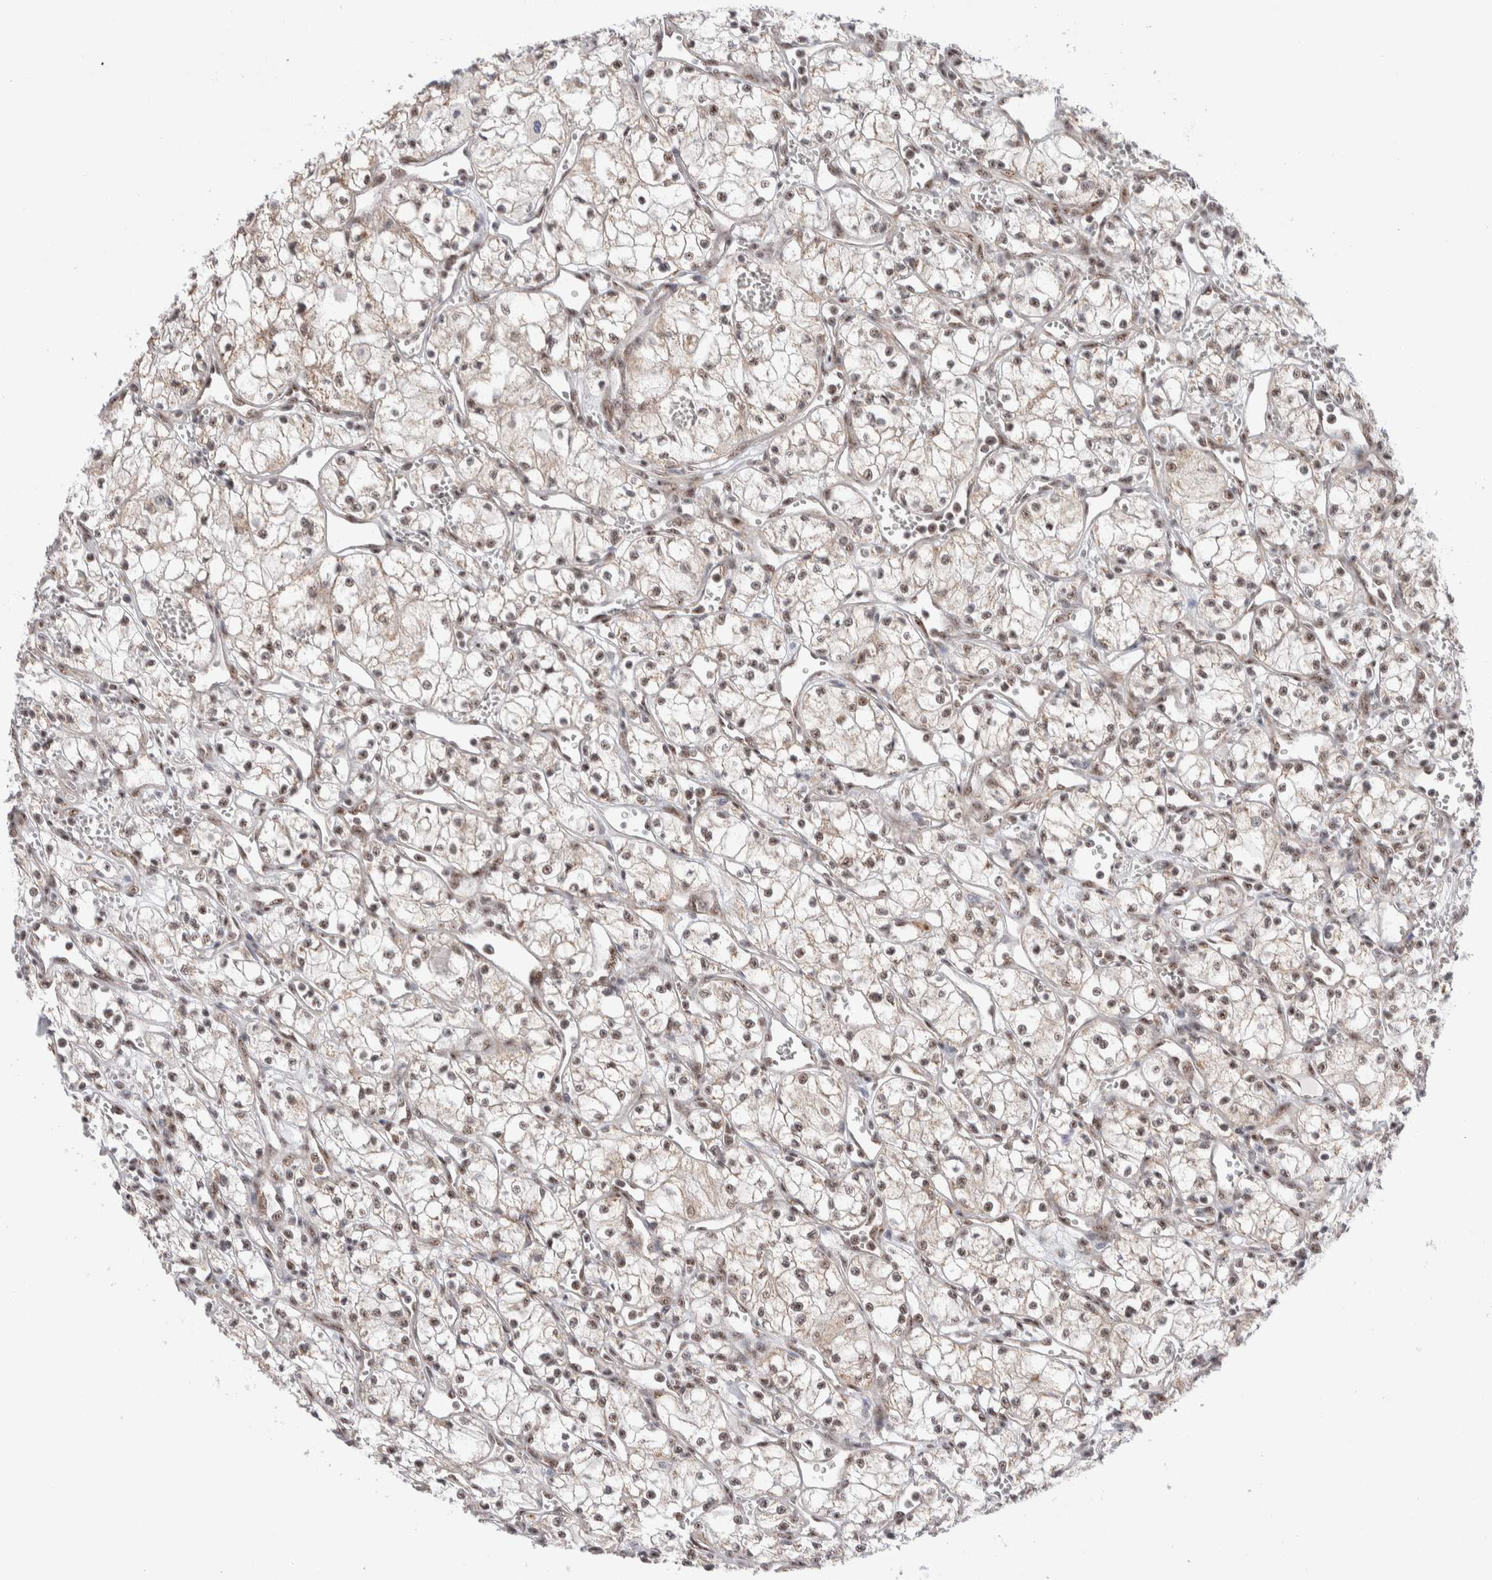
{"staining": {"intensity": "weak", "quantity": ">75%", "location": "nuclear"}, "tissue": "renal cancer", "cell_type": "Tumor cells", "image_type": "cancer", "snomed": [{"axis": "morphology", "description": "Adenocarcinoma, NOS"}, {"axis": "topography", "description": "Kidney"}], "caption": "Immunohistochemical staining of renal adenocarcinoma displays weak nuclear protein positivity in about >75% of tumor cells. (Stains: DAB (3,3'-diaminobenzidine) in brown, nuclei in blue, Microscopy: brightfield microscopy at high magnification).", "gene": "ZNF695", "patient": {"sex": "male", "age": 59}}